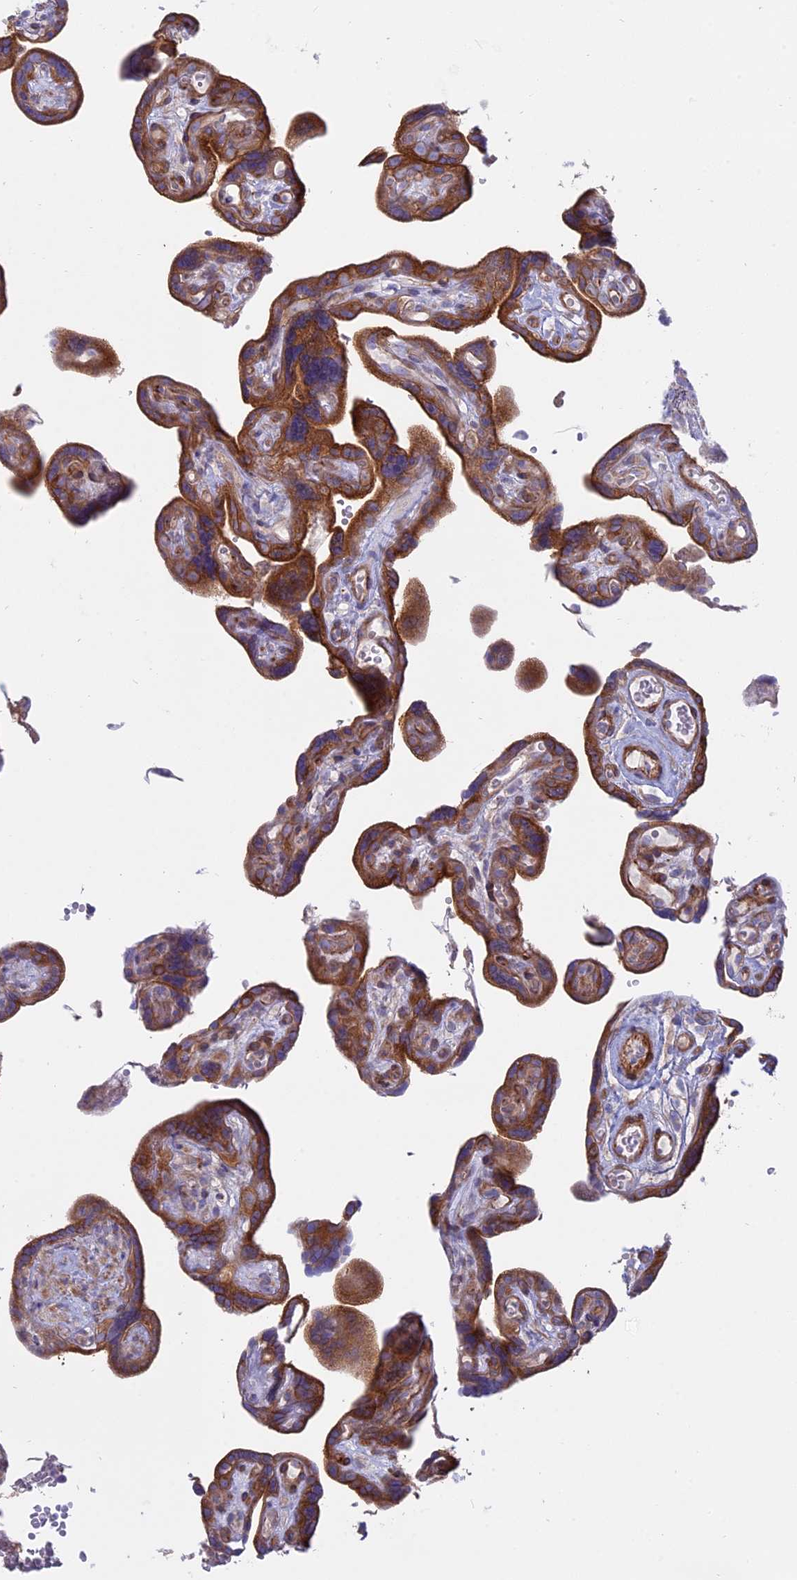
{"staining": {"intensity": "moderate", "quantity": "<25%", "location": "cytoplasmic/membranous"}, "tissue": "placenta", "cell_type": "Decidual cells", "image_type": "normal", "snomed": [{"axis": "morphology", "description": "Normal tissue, NOS"}, {"axis": "topography", "description": "Placenta"}], "caption": "DAB (3,3'-diaminobenzidine) immunohistochemical staining of benign human placenta shows moderate cytoplasmic/membranous protein expression in approximately <25% of decidual cells.", "gene": "MYO5B", "patient": {"sex": "female", "age": 30}}